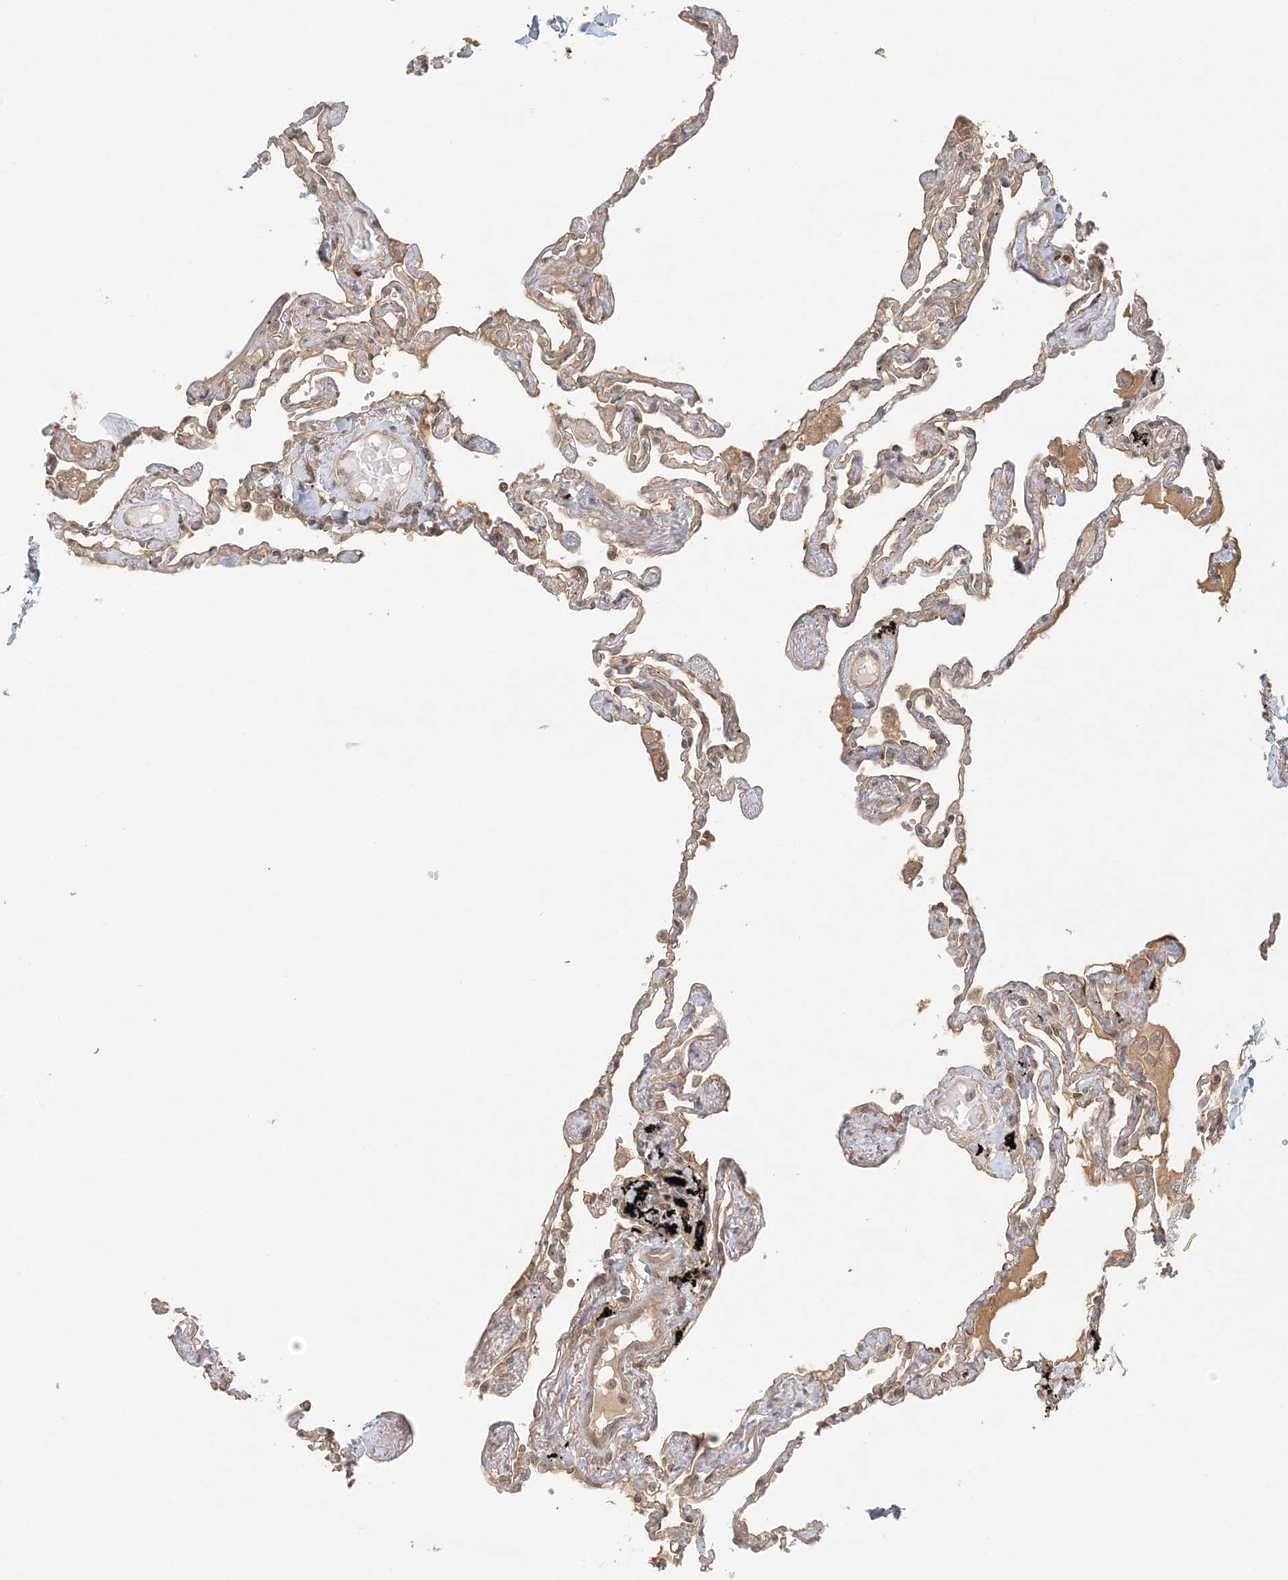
{"staining": {"intensity": "weak", "quantity": "25%-75%", "location": "cytoplasmic/membranous"}, "tissue": "lung", "cell_type": "Alveolar cells", "image_type": "normal", "snomed": [{"axis": "morphology", "description": "Normal tissue, NOS"}, {"axis": "topography", "description": "Lung"}], "caption": "High-power microscopy captured an IHC micrograph of normal lung, revealing weak cytoplasmic/membranous expression in about 25%-75% of alveolar cells.", "gene": "KIAA0232", "patient": {"sex": "female", "age": 67}}